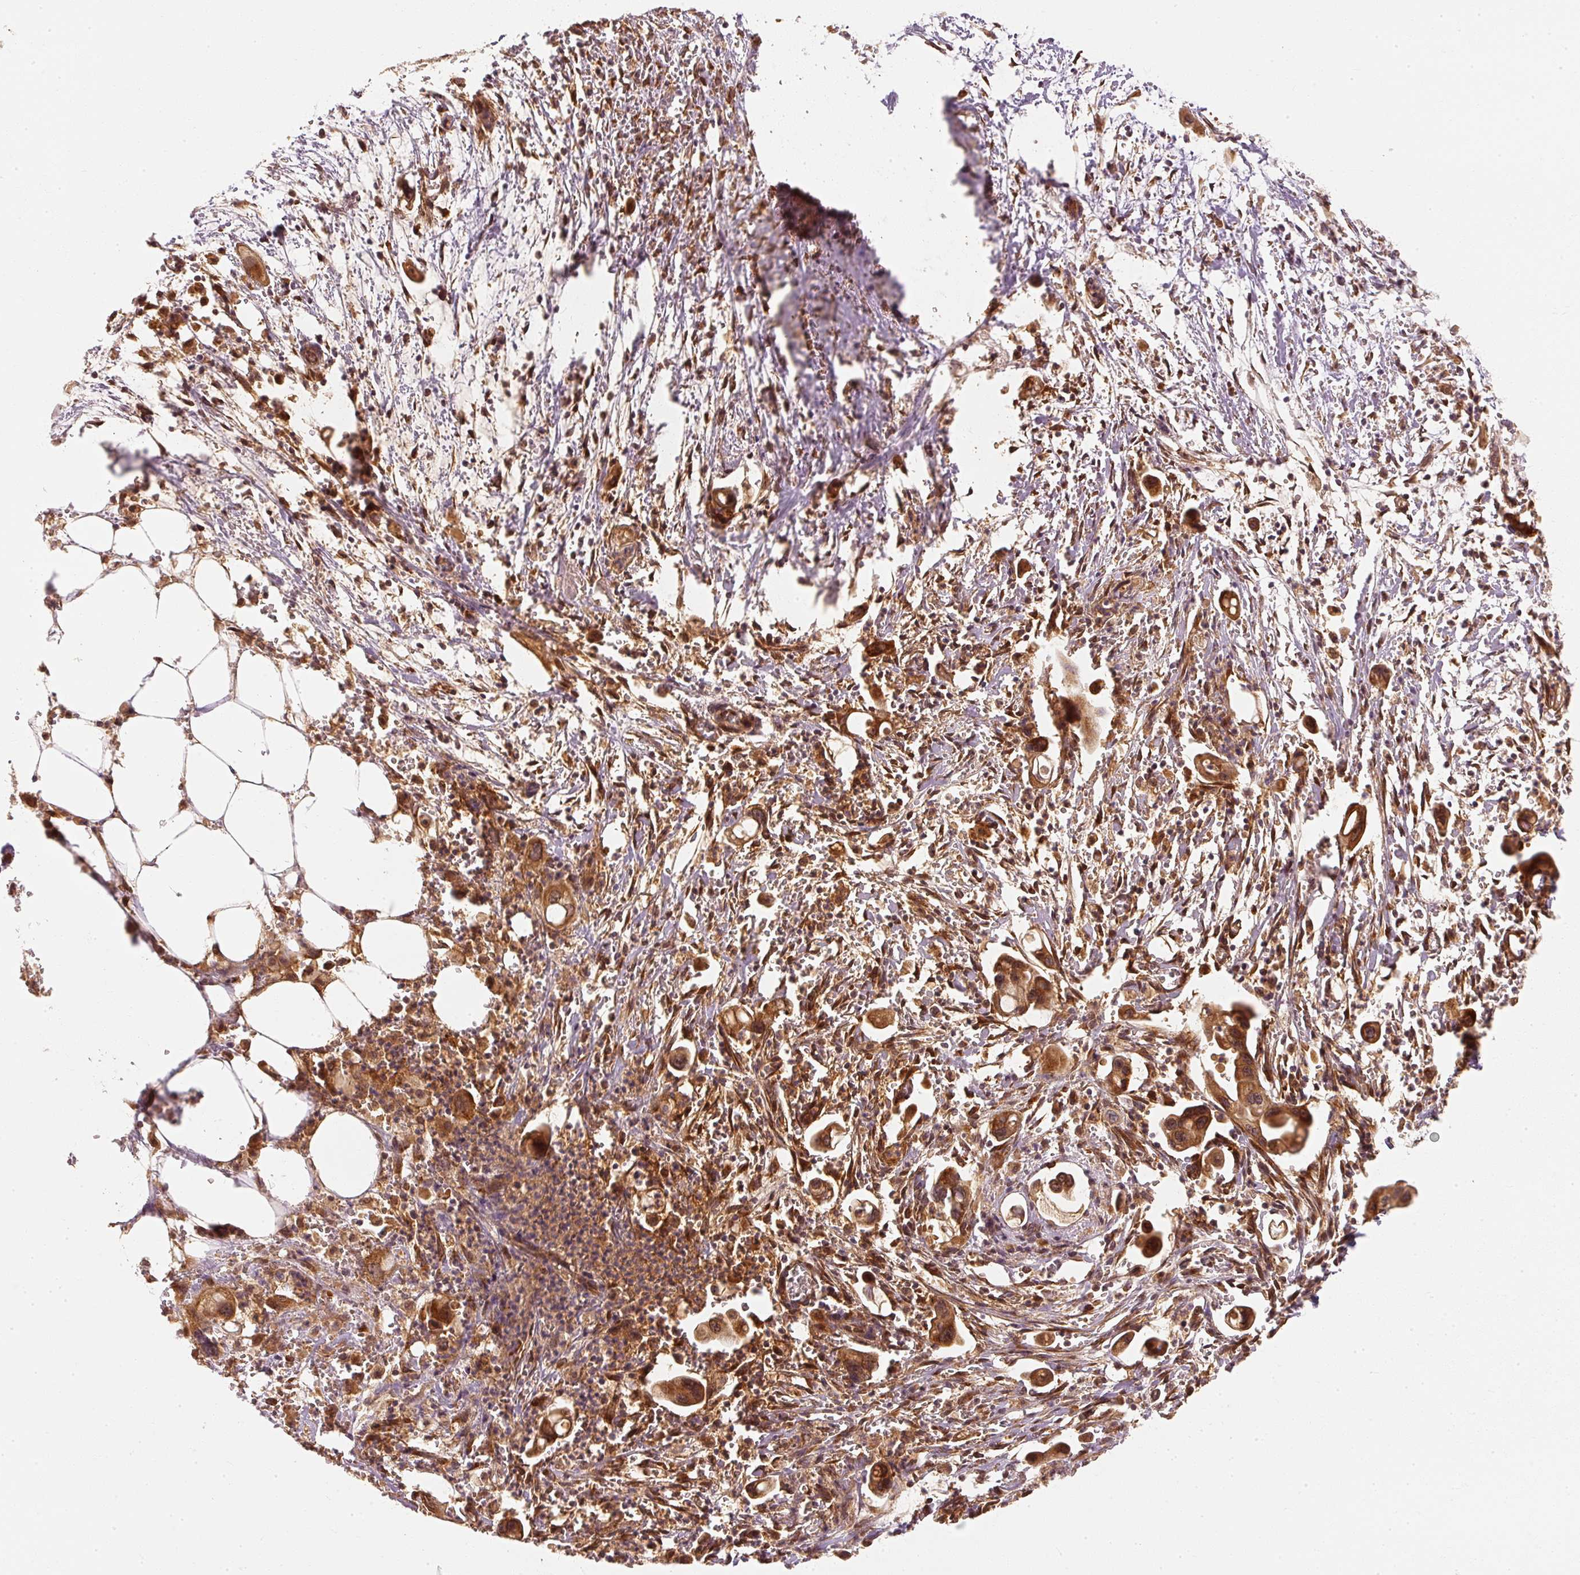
{"staining": {"intensity": "strong", "quantity": "25%-75%", "location": "cytoplasmic/membranous"}, "tissue": "pancreatic cancer", "cell_type": "Tumor cells", "image_type": "cancer", "snomed": [{"axis": "morphology", "description": "Adenocarcinoma, NOS"}, {"axis": "topography", "description": "Pancreas"}], "caption": "The image displays immunohistochemical staining of adenocarcinoma (pancreatic). There is strong cytoplasmic/membranous expression is seen in about 25%-75% of tumor cells. Using DAB (3,3'-diaminobenzidine) (brown) and hematoxylin (blue) stains, captured at high magnification using brightfield microscopy.", "gene": "EEF1A2", "patient": {"sex": "male", "age": 61}}